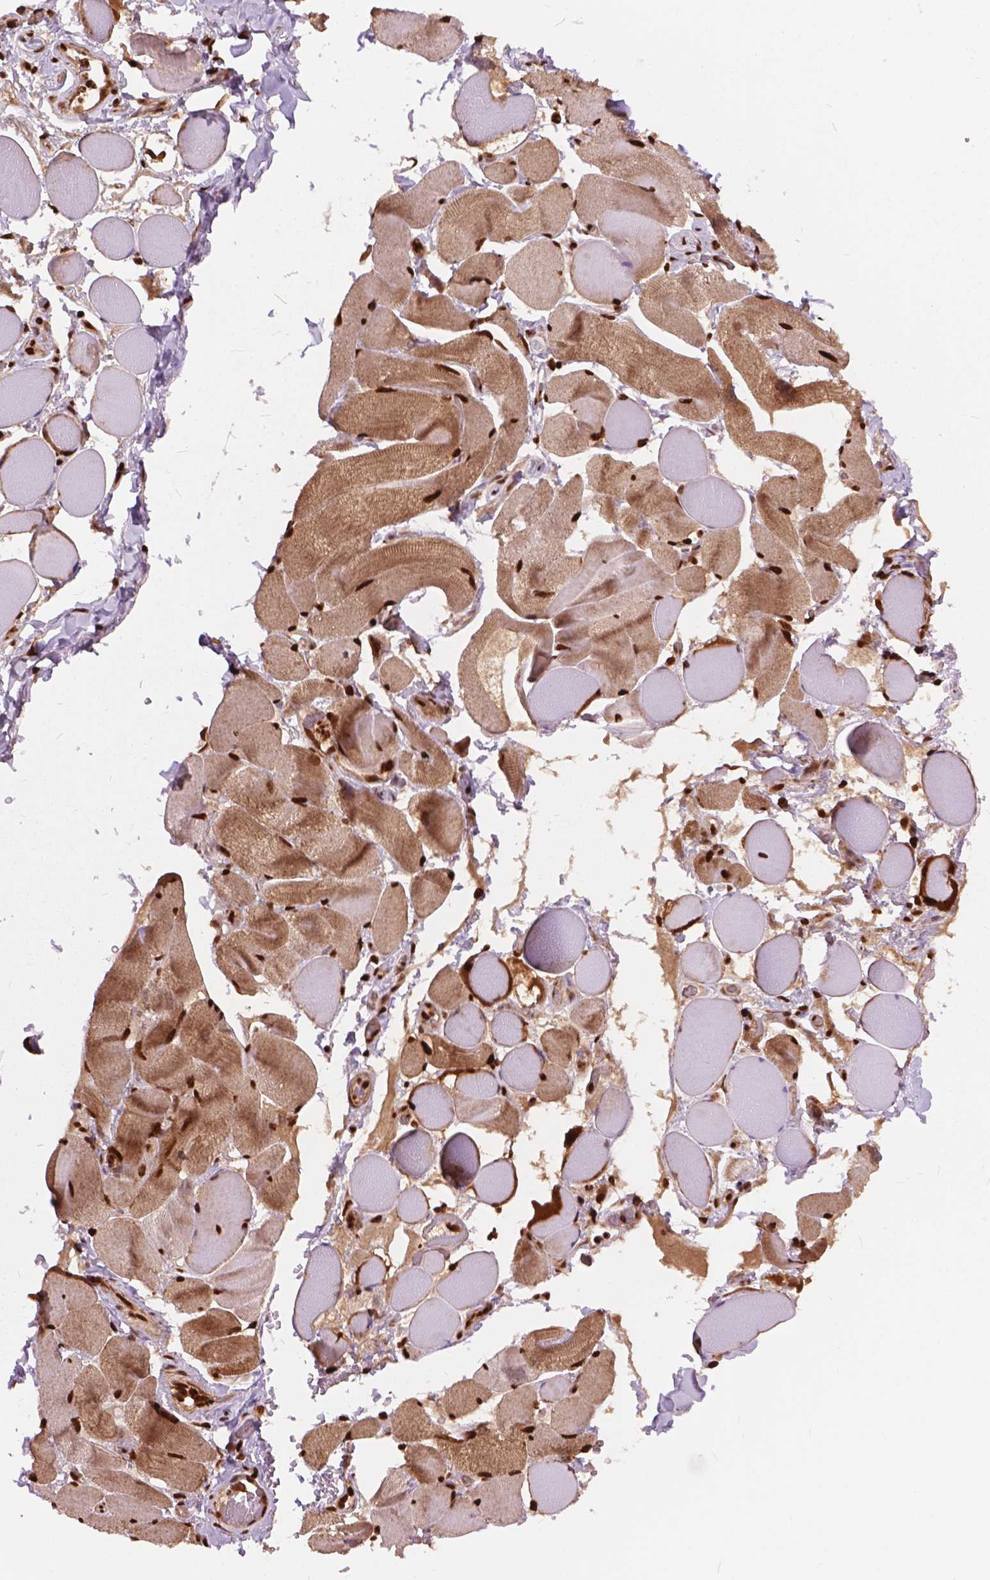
{"staining": {"intensity": "strong", "quantity": ">75%", "location": "cytoplasmic/membranous,nuclear"}, "tissue": "skeletal muscle", "cell_type": "Myocytes", "image_type": "normal", "snomed": [{"axis": "morphology", "description": "Normal tissue, NOS"}, {"axis": "topography", "description": "Skeletal muscle"}, {"axis": "topography", "description": "Anal"}, {"axis": "topography", "description": "Peripheral nerve tissue"}], "caption": "Strong cytoplasmic/membranous,nuclear positivity is seen in about >75% of myocytes in benign skeletal muscle. (DAB IHC with brightfield microscopy, high magnification).", "gene": "ANP32A", "patient": {"sex": "male", "age": 53}}